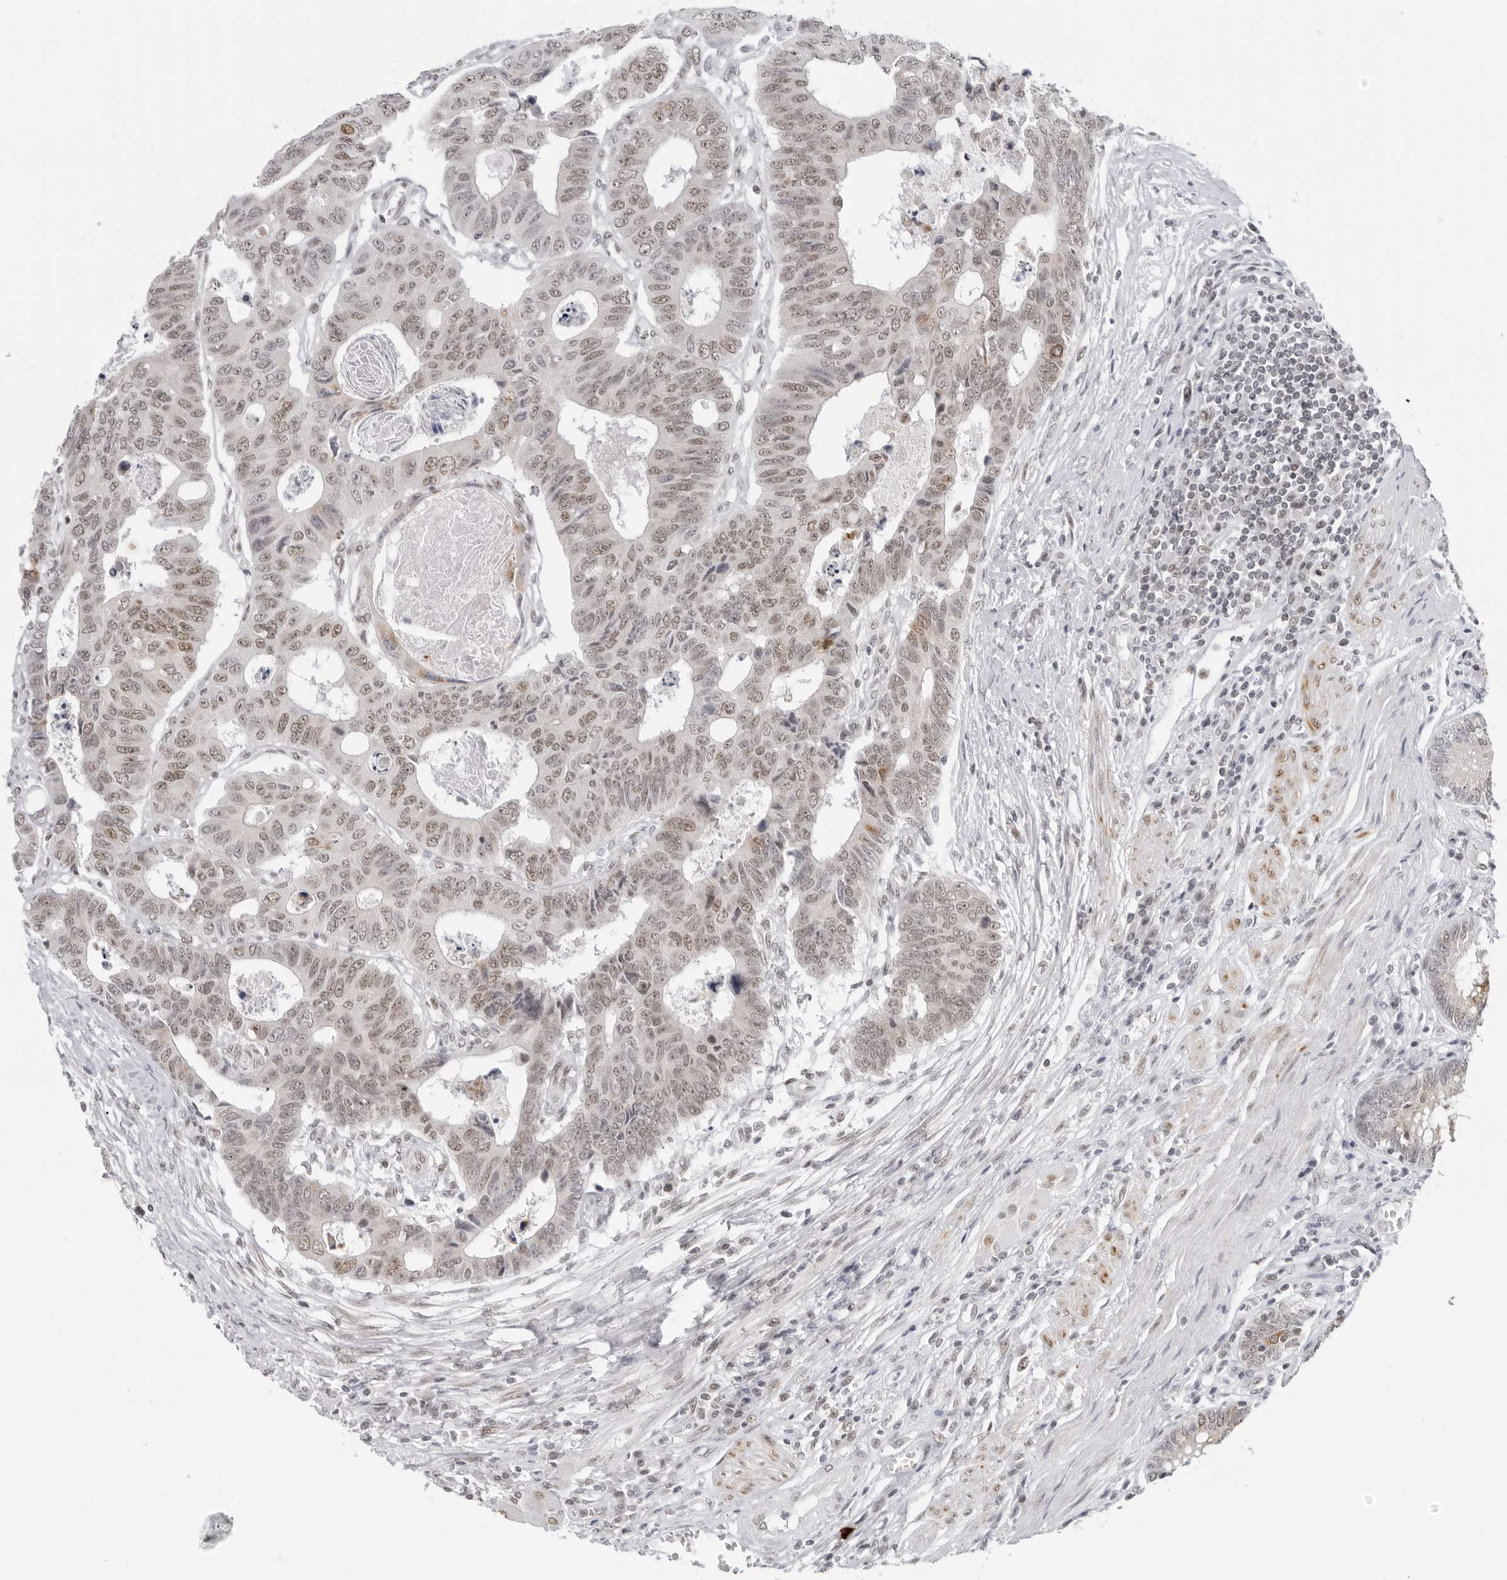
{"staining": {"intensity": "weak", "quantity": ">75%", "location": "nuclear"}, "tissue": "colorectal cancer", "cell_type": "Tumor cells", "image_type": "cancer", "snomed": [{"axis": "morphology", "description": "Adenocarcinoma, NOS"}, {"axis": "topography", "description": "Rectum"}], "caption": "Protein staining of adenocarcinoma (colorectal) tissue shows weak nuclear staining in about >75% of tumor cells.", "gene": "FOXK2", "patient": {"sex": "male", "age": 84}}